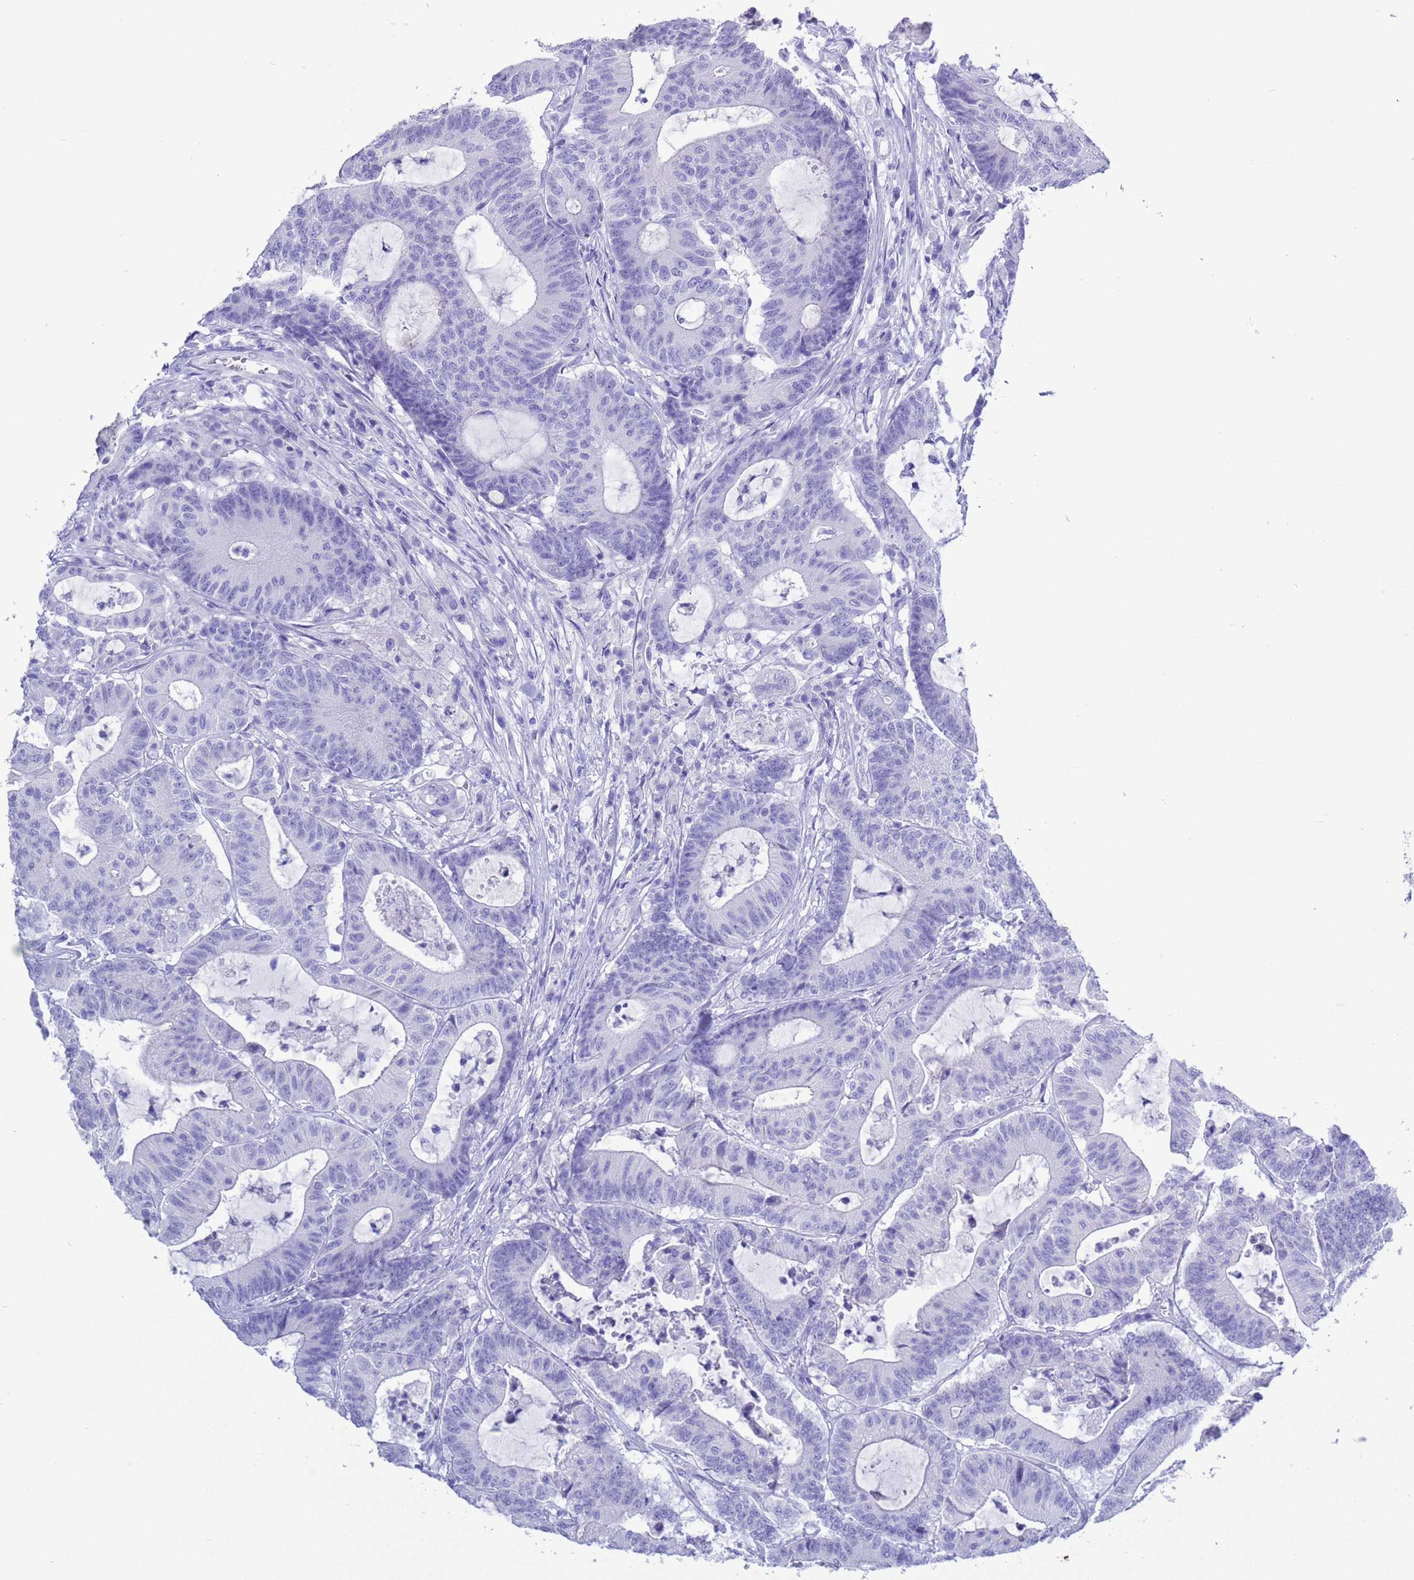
{"staining": {"intensity": "negative", "quantity": "none", "location": "none"}, "tissue": "colorectal cancer", "cell_type": "Tumor cells", "image_type": "cancer", "snomed": [{"axis": "morphology", "description": "Adenocarcinoma, NOS"}, {"axis": "topography", "description": "Colon"}], "caption": "Tumor cells show no significant positivity in colorectal adenocarcinoma.", "gene": "GSTM1", "patient": {"sex": "female", "age": 84}}